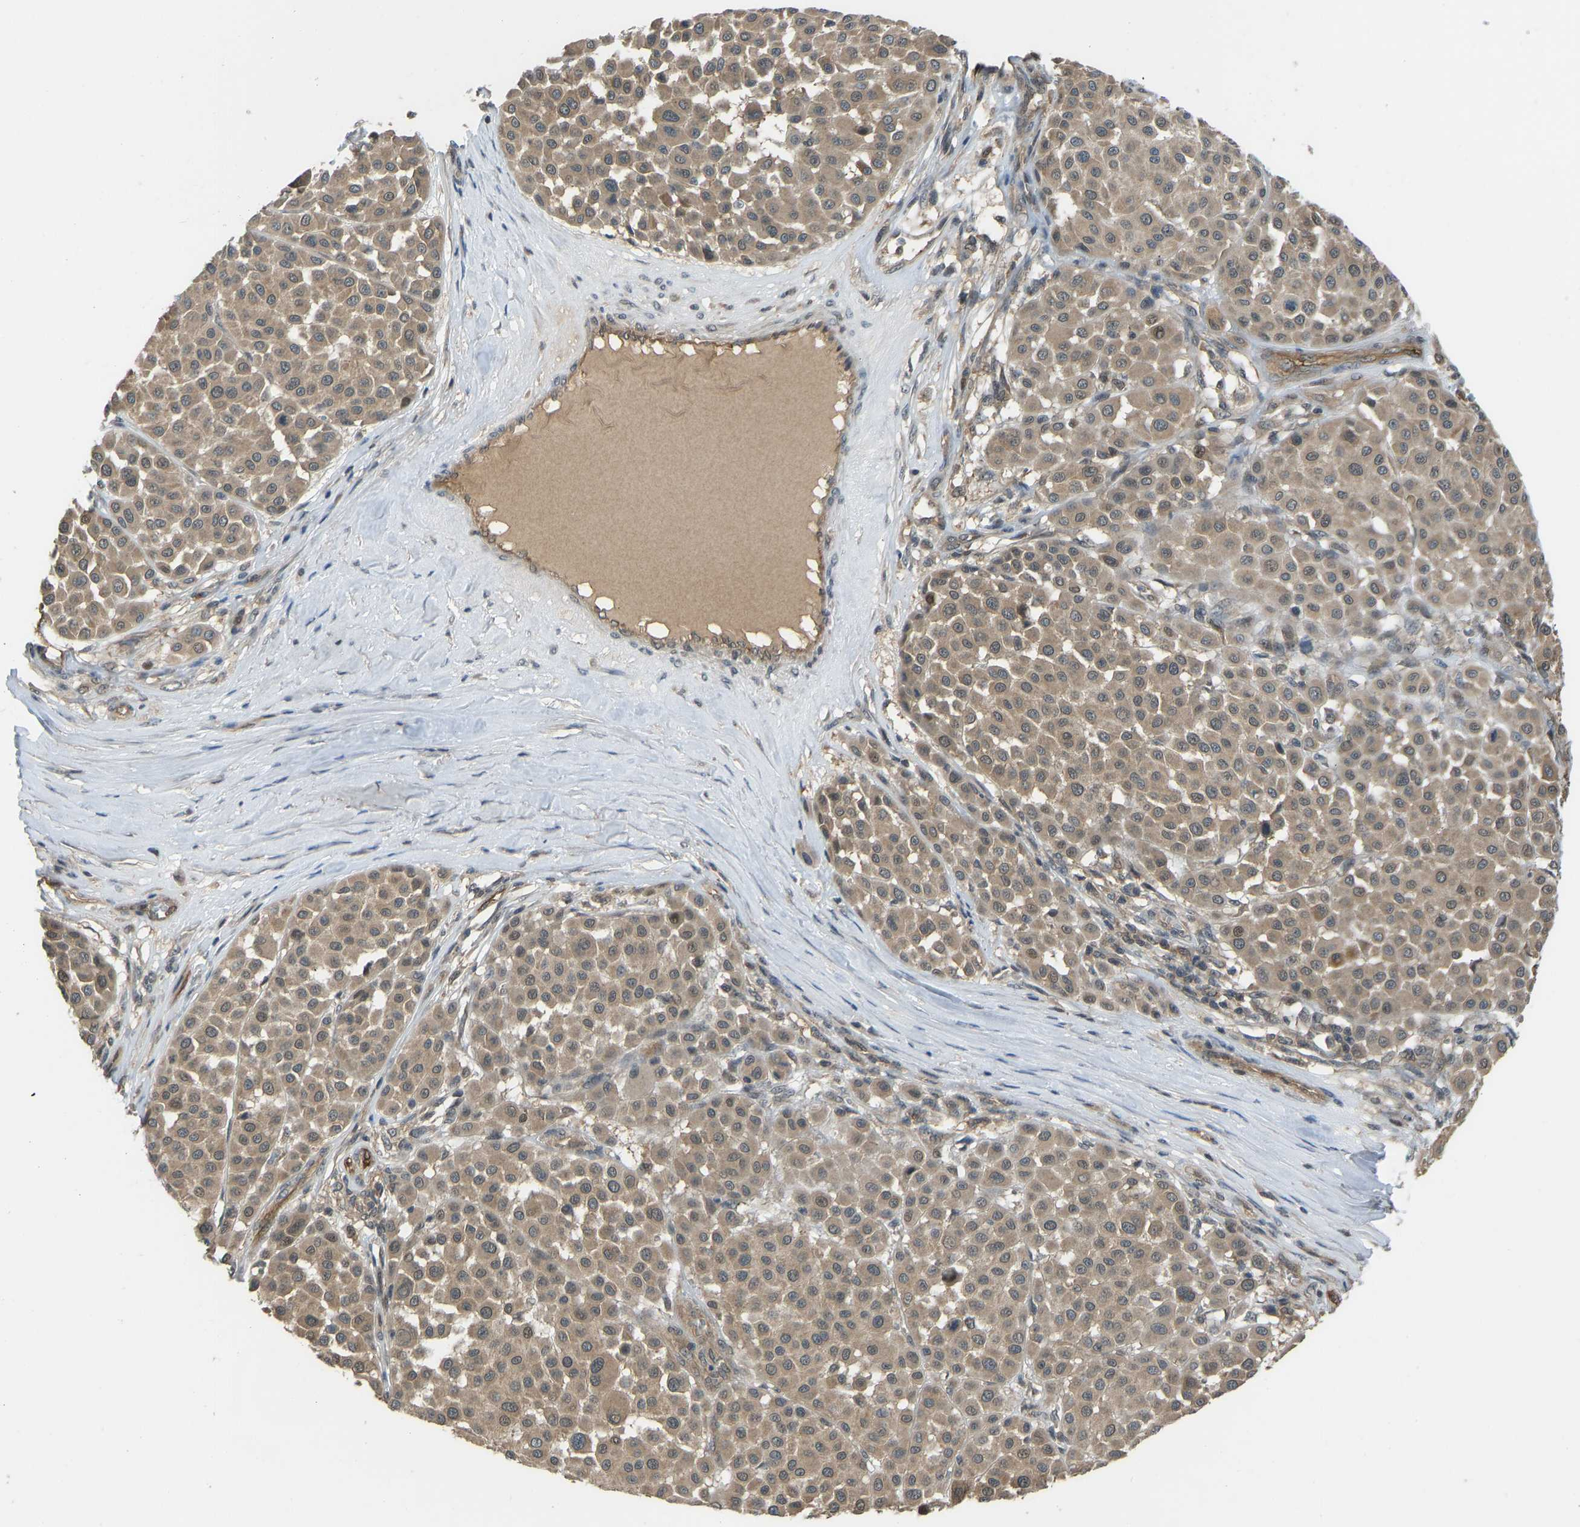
{"staining": {"intensity": "moderate", "quantity": ">75%", "location": "cytoplasmic/membranous,nuclear"}, "tissue": "melanoma", "cell_type": "Tumor cells", "image_type": "cancer", "snomed": [{"axis": "morphology", "description": "Malignant melanoma, Metastatic site"}, {"axis": "topography", "description": "Soft tissue"}], "caption": "Brown immunohistochemical staining in melanoma displays moderate cytoplasmic/membranous and nuclear expression in about >75% of tumor cells.", "gene": "CCT8", "patient": {"sex": "male", "age": 41}}